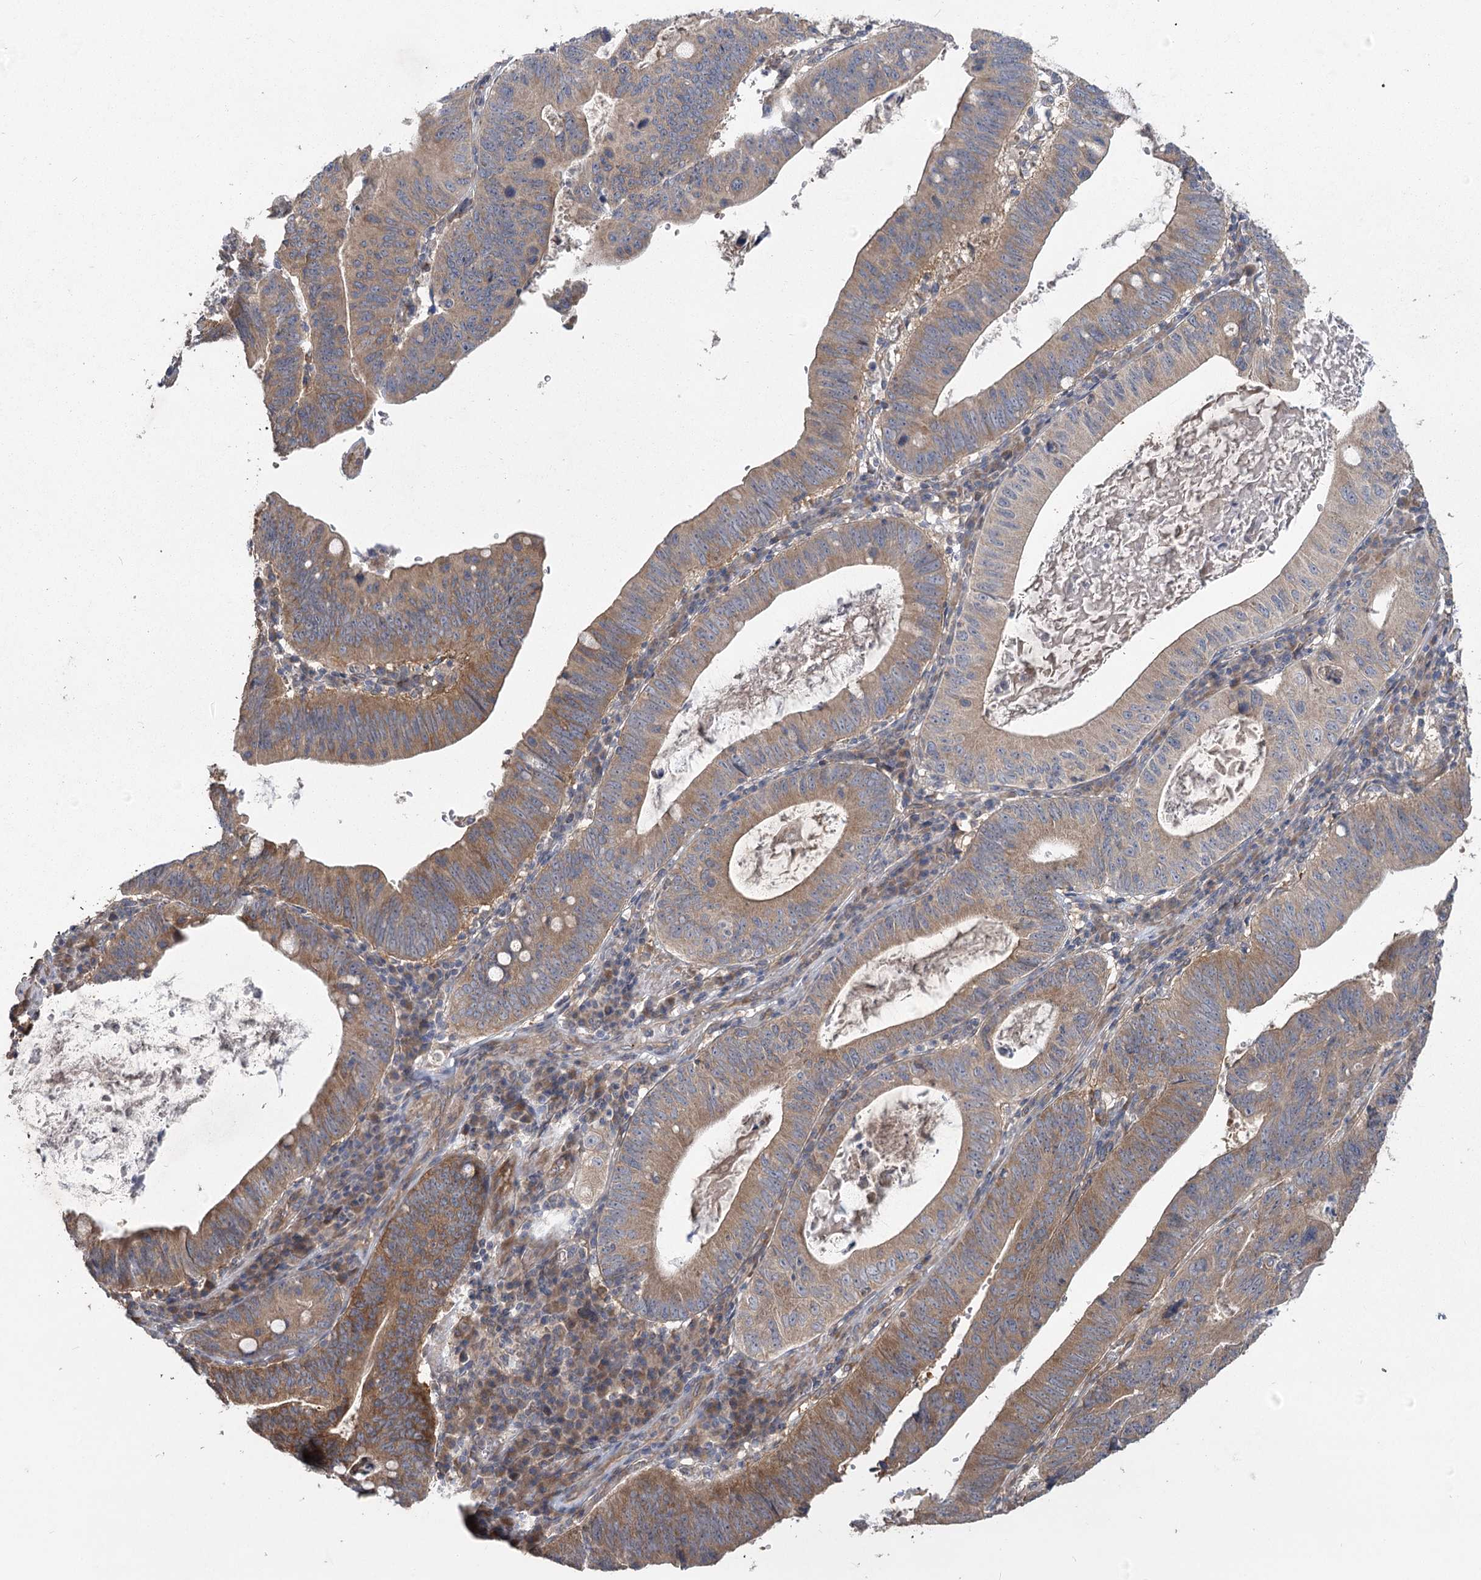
{"staining": {"intensity": "weak", "quantity": ">75%", "location": "cytoplasmic/membranous"}, "tissue": "stomach cancer", "cell_type": "Tumor cells", "image_type": "cancer", "snomed": [{"axis": "morphology", "description": "Adenocarcinoma, NOS"}, {"axis": "topography", "description": "Stomach"}], "caption": "A histopathology image of human stomach cancer stained for a protein shows weak cytoplasmic/membranous brown staining in tumor cells.", "gene": "RIN2", "patient": {"sex": "male", "age": 59}}